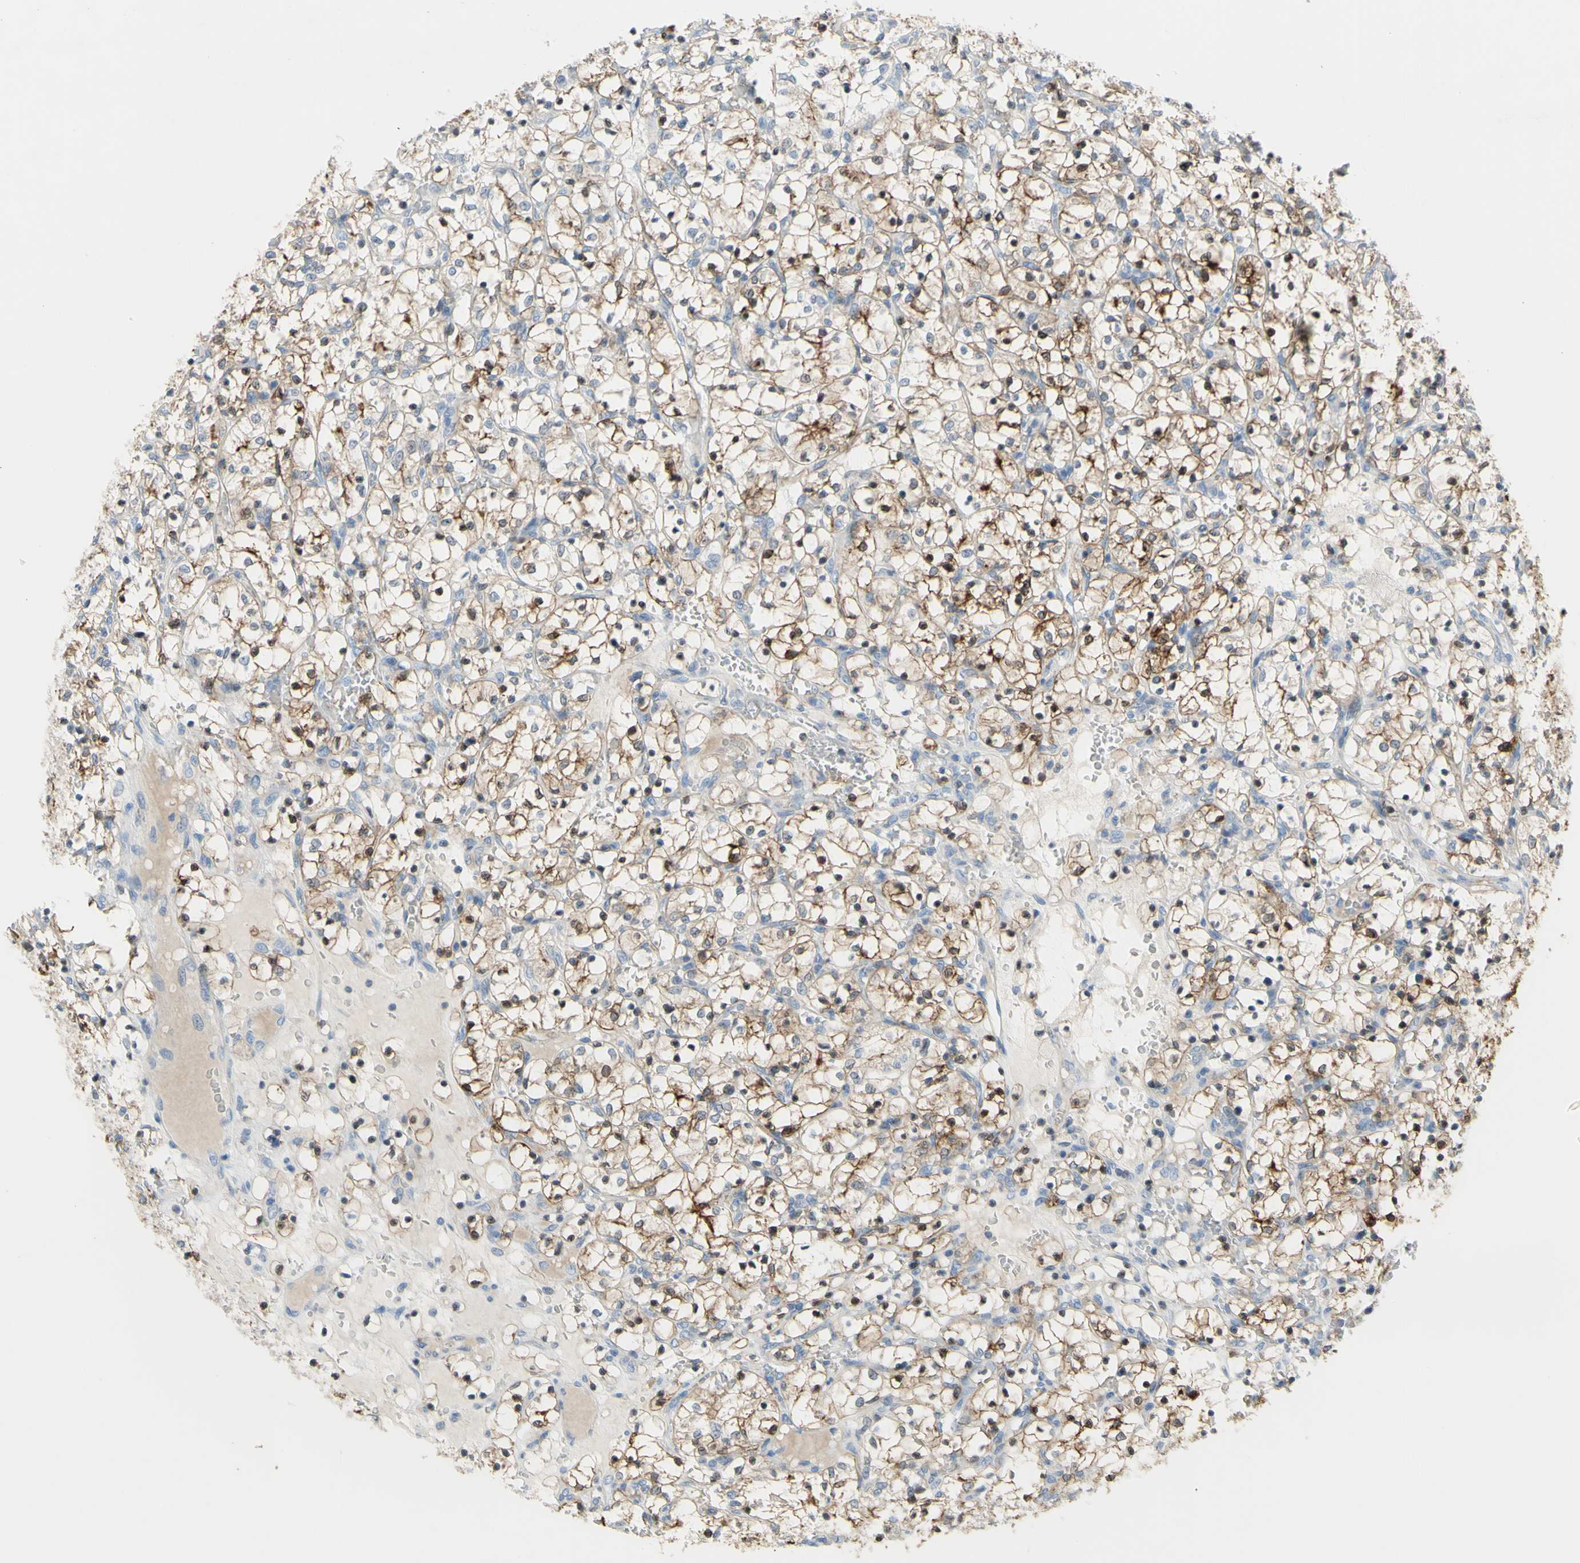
{"staining": {"intensity": "moderate", "quantity": ">75%", "location": "cytoplasmic/membranous"}, "tissue": "renal cancer", "cell_type": "Tumor cells", "image_type": "cancer", "snomed": [{"axis": "morphology", "description": "Adenocarcinoma, NOS"}, {"axis": "topography", "description": "Kidney"}], "caption": "Tumor cells reveal medium levels of moderate cytoplasmic/membranous positivity in approximately >75% of cells in human renal cancer (adenocarcinoma).", "gene": "MUC1", "patient": {"sex": "female", "age": 69}}